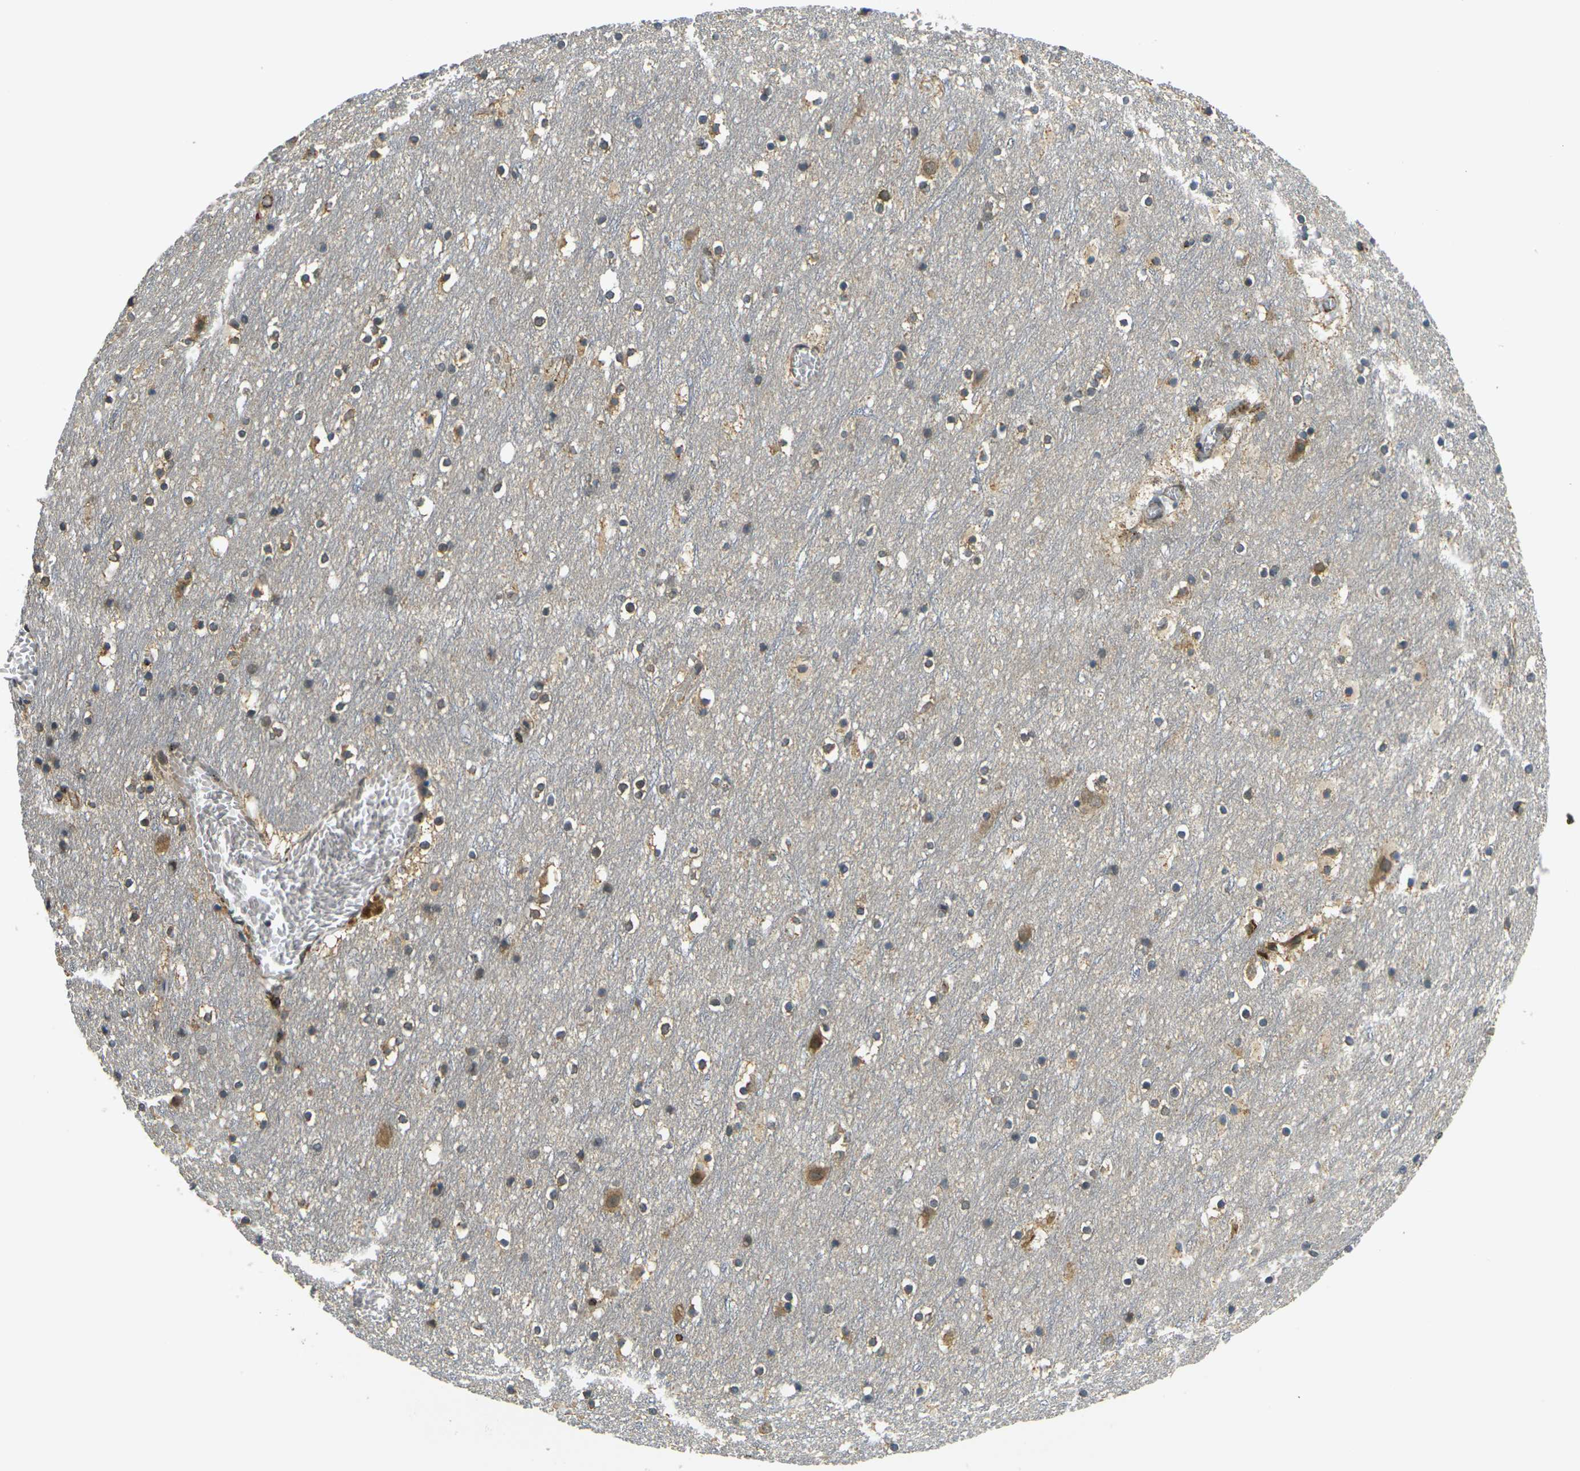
{"staining": {"intensity": "weak", "quantity": "25%-75%", "location": "cytoplasmic/membranous,nuclear"}, "tissue": "cerebral cortex", "cell_type": "Endothelial cells", "image_type": "normal", "snomed": [{"axis": "morphology", "description": "Normal tissue, NOS"}, {"axis": "topography", "description": "Cerebral cortex"}], "caption": "IHC of benign cerebral cortex demonstrates low levels of weak cytoplasmic/membranous,nuclear positivity in about 25%-75% of endothelial cells.", "gene": "FUT11", "patient": {"sex": "male", "age": 45}}